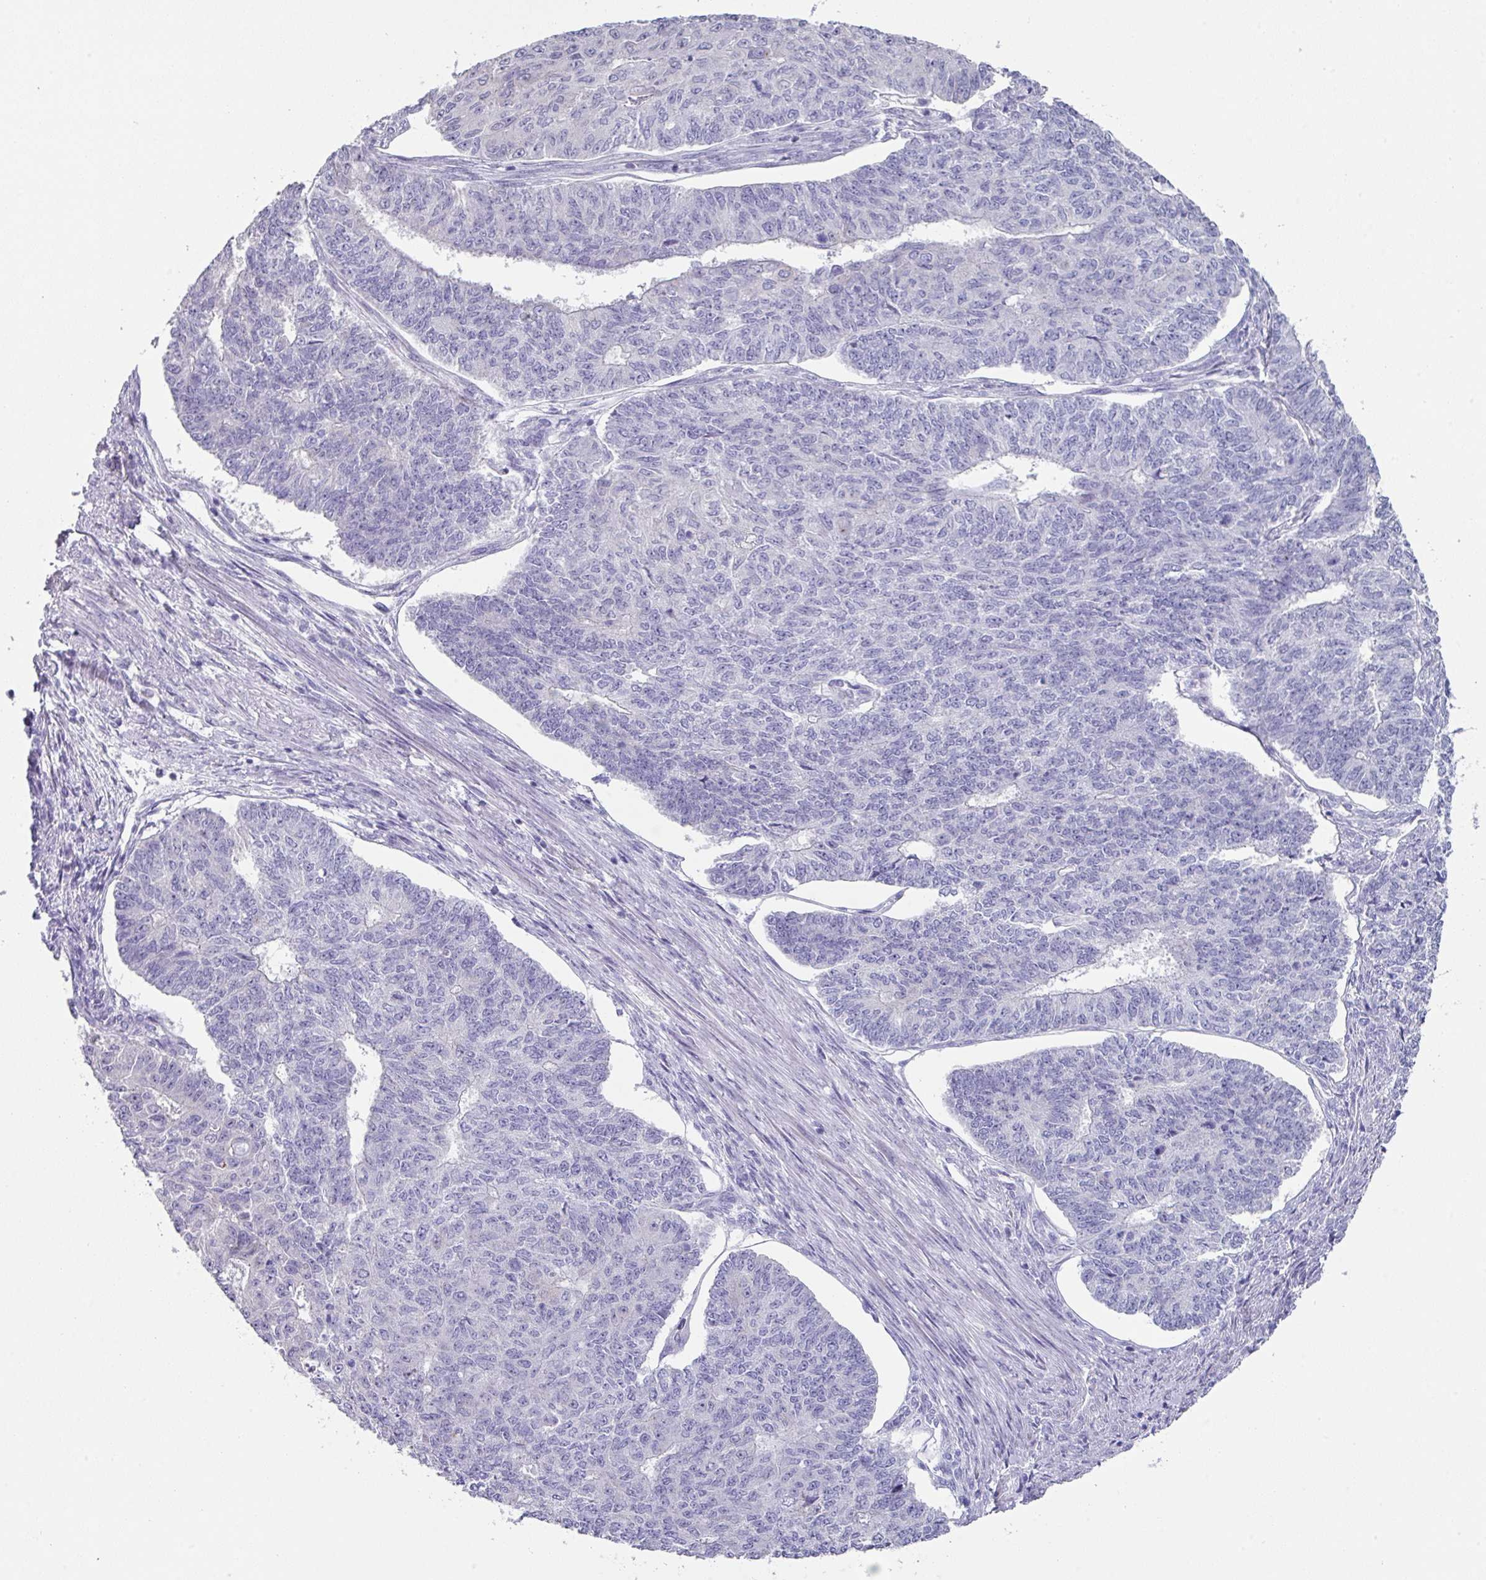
{"staining": {"intensity": "negative", "quantity": "none", "location": "none"}, "tissue": "endometrial cancer", "cell_type": "Tumor cells", "image_type": "cancer", "snomed": [{"axis": "morphology", "description": "Adenocarcinoma, NOS"}, {"axis": "topography", "description": "Endometrium"}], "caption": "IHC photomicrograph of human endometrial adenocarcinoma stained for a protein (brown), which displays no staining in tumor cells.", "gene": "PEX10", "patient": {"sex": "female", "age": 32}}